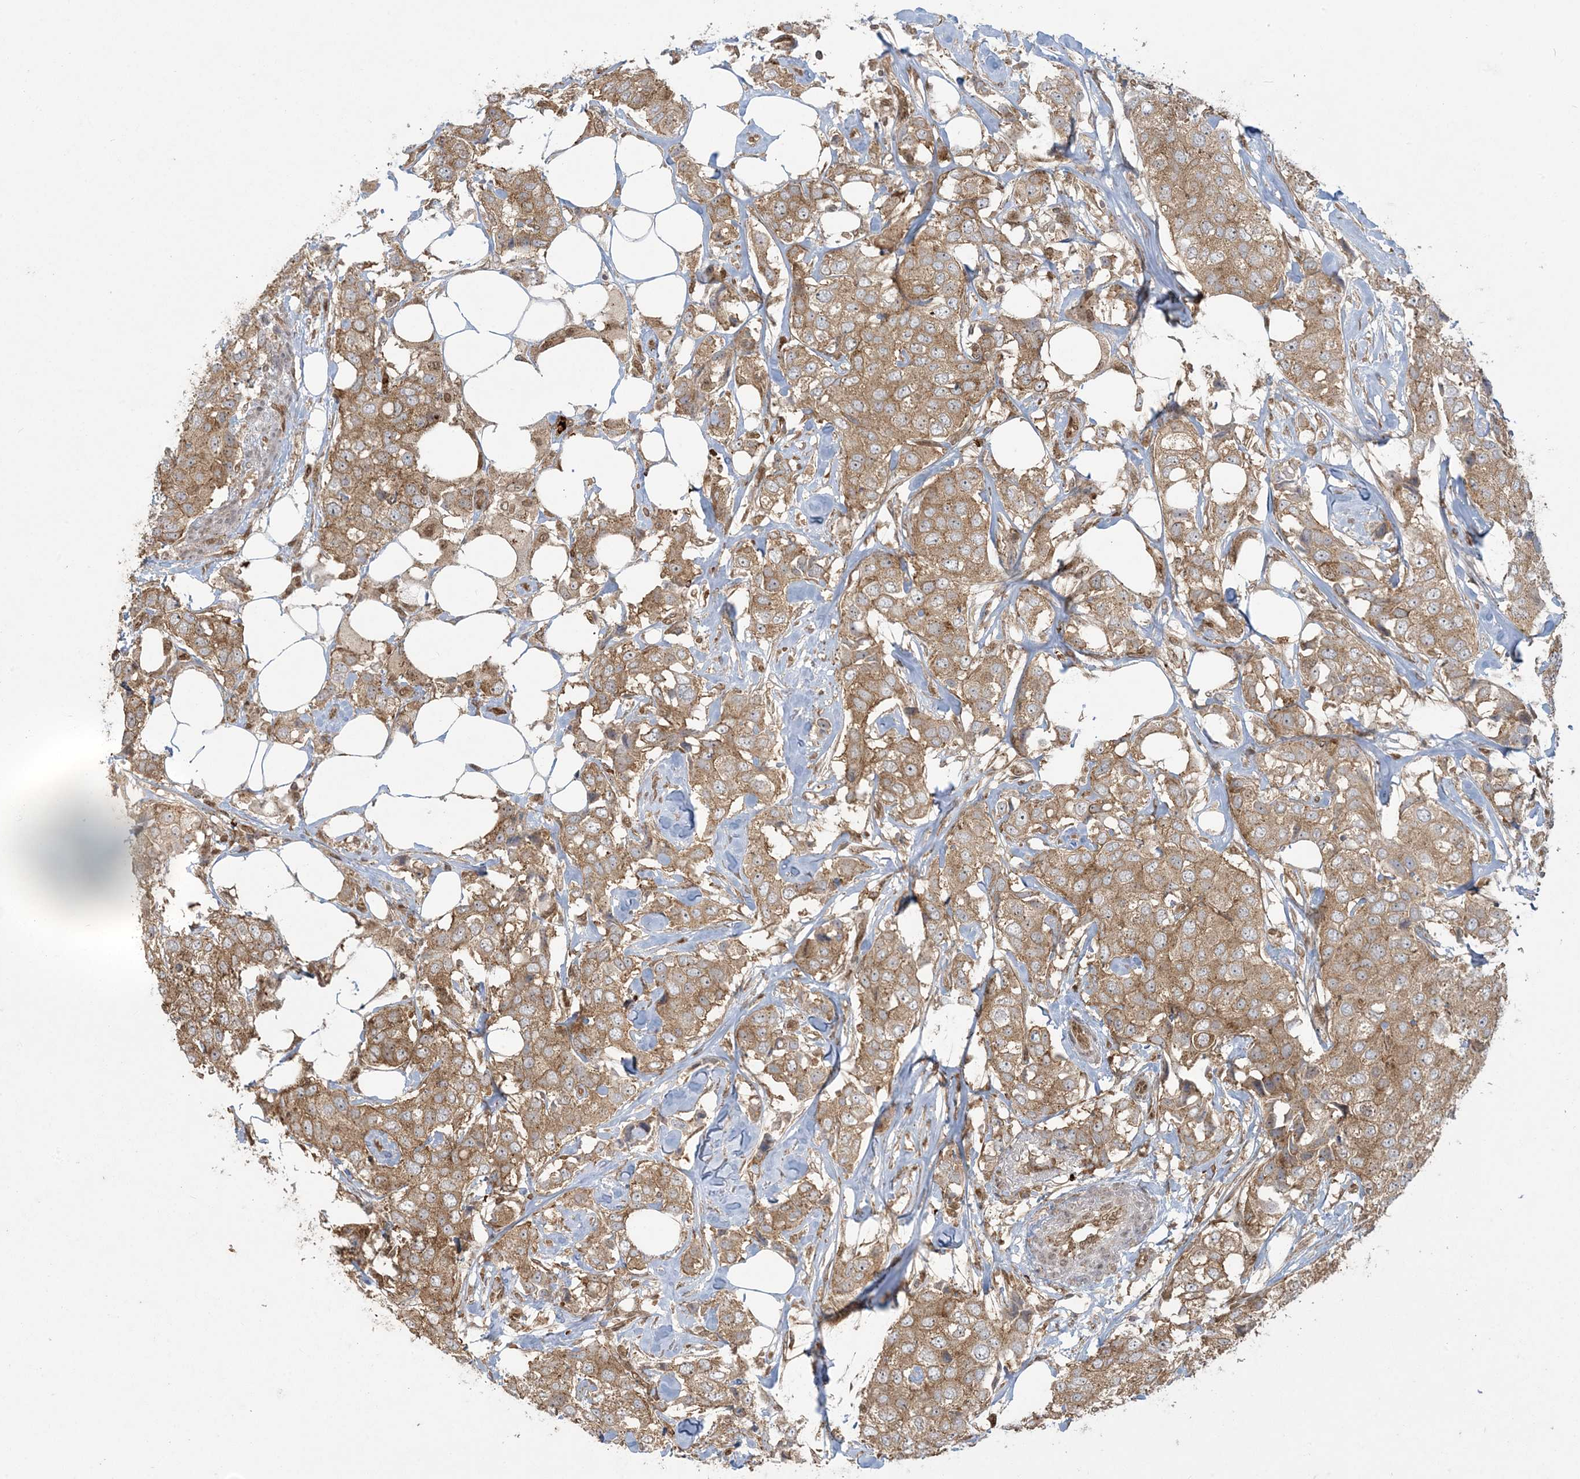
{"staining": {"intensity": "moderate", "quantity": ">75%", "location": "cytoplasmic/membranous"}, "tissue": "breast cancer", "cell_type": "Tumor cells", "image_type": "cancer", "snomed": [{"axis": "morphology", "description": "Duct carcinoma"}, {"axis": "topography", "description": "Breast"}], "caption": "There is medium levels of moderate cytoplasmic/membranous positivity in tumor cells of breast invasive ductal carcinoma, as demonstrated by immunohistochemical staining (brown color).", "gene": "ABCF3", "patient": {"sex": "female", "age": 80}}